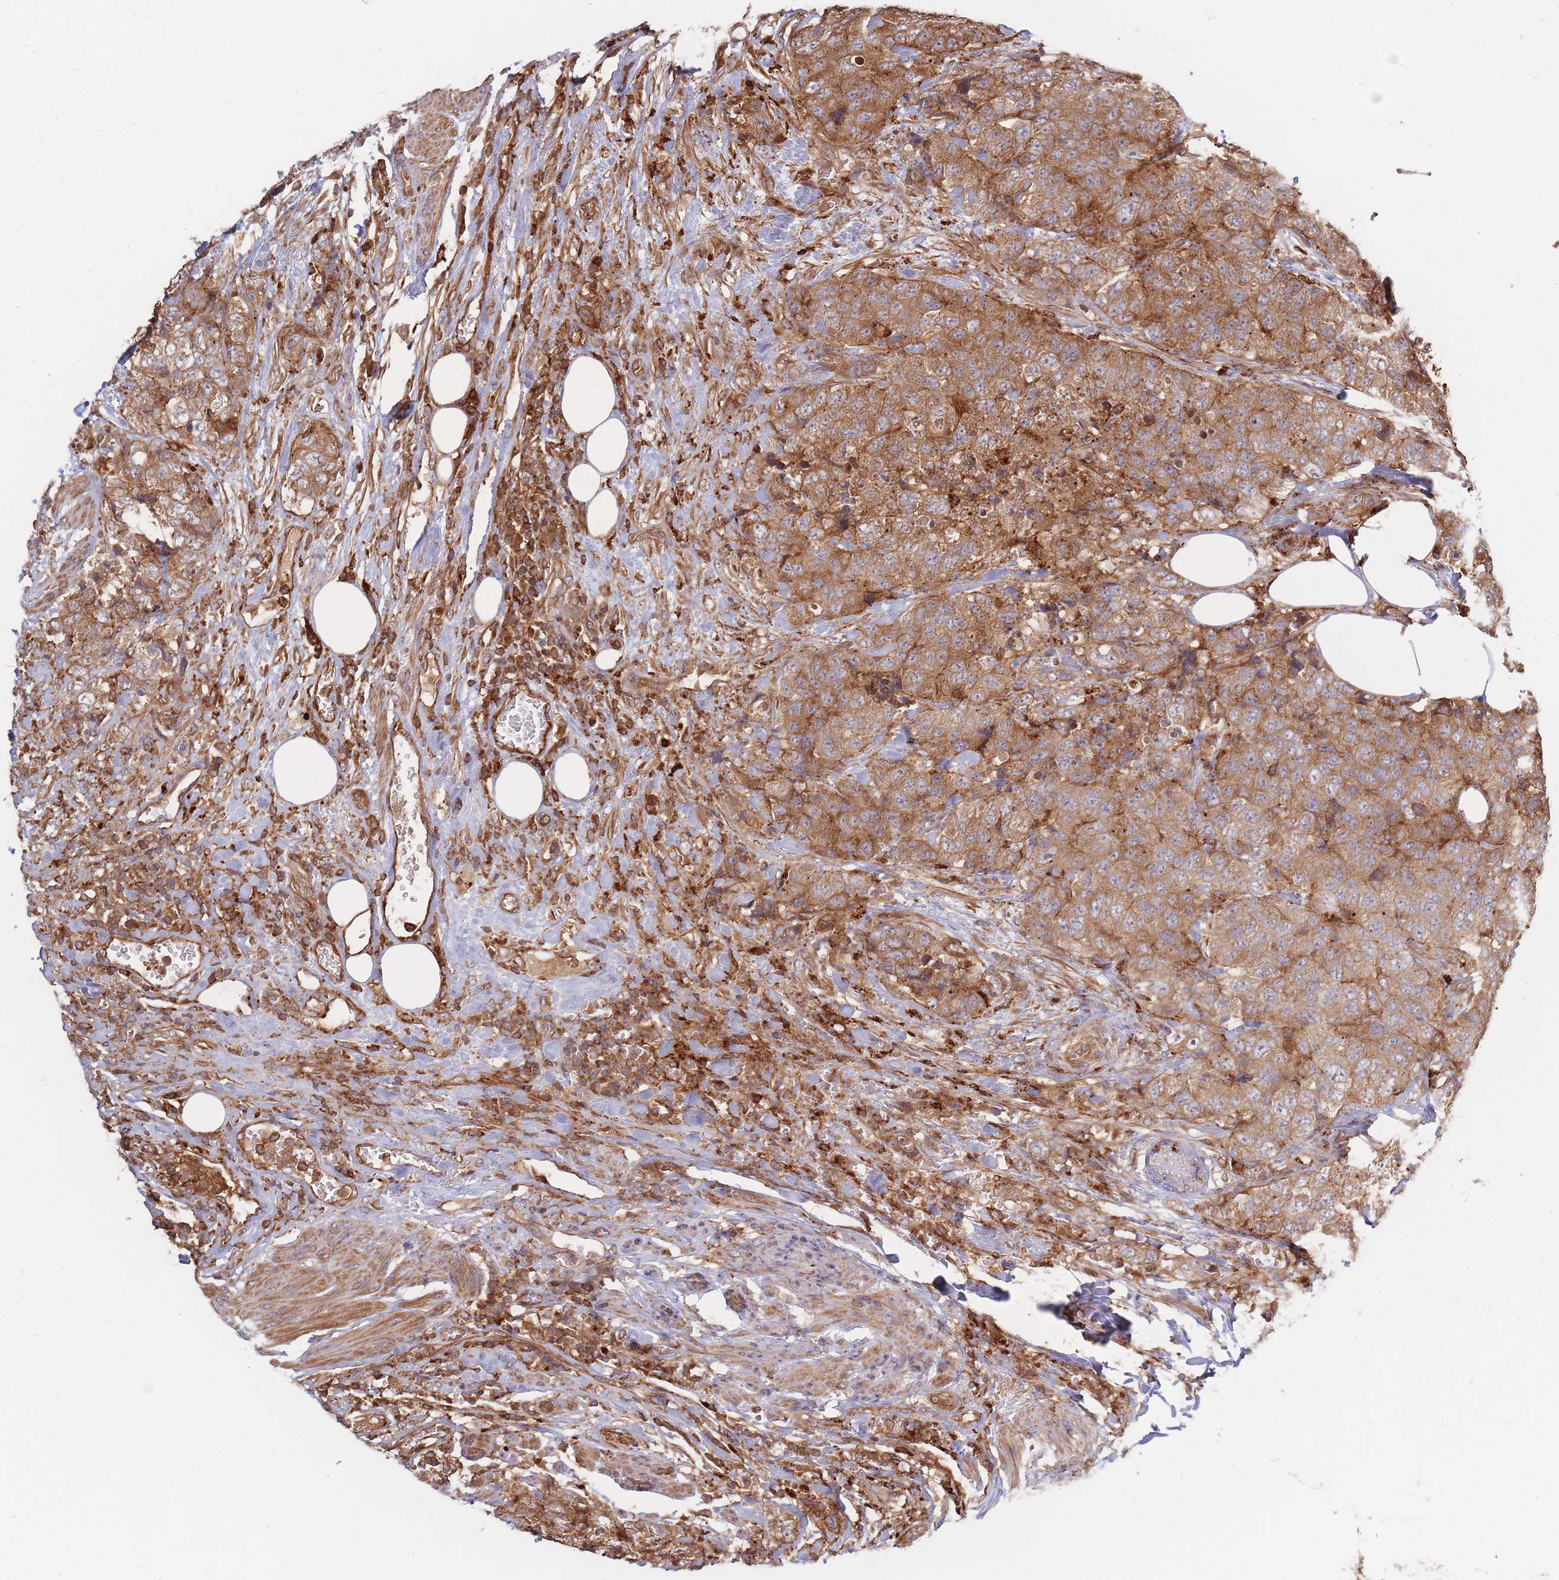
{"staining": {"intensity": "moderate", "quantity": ">75%", "location": "cytoplasmic/membranous"}, "tissue": "urothelial cancer", "cell_type": "Tumor cells", "image_type": "cancer", "snomed": [{"axis": "morphology", "description": "Urothelial carcinoma, High grade"}, {"axis": "topography", "description": "Urinary bladder"}], "caption": "Tumor cells demonstrate moderate cytoplasmic/membranous expression in approximately >75% of cells in high-grade urothelial carcinoma. Immunohistochemistry (ihc) stains the protein of interest in brown and the nuclei are stained blue.", "gene": "RASSF2", "patient": {"sex": "female", "age": 78}}